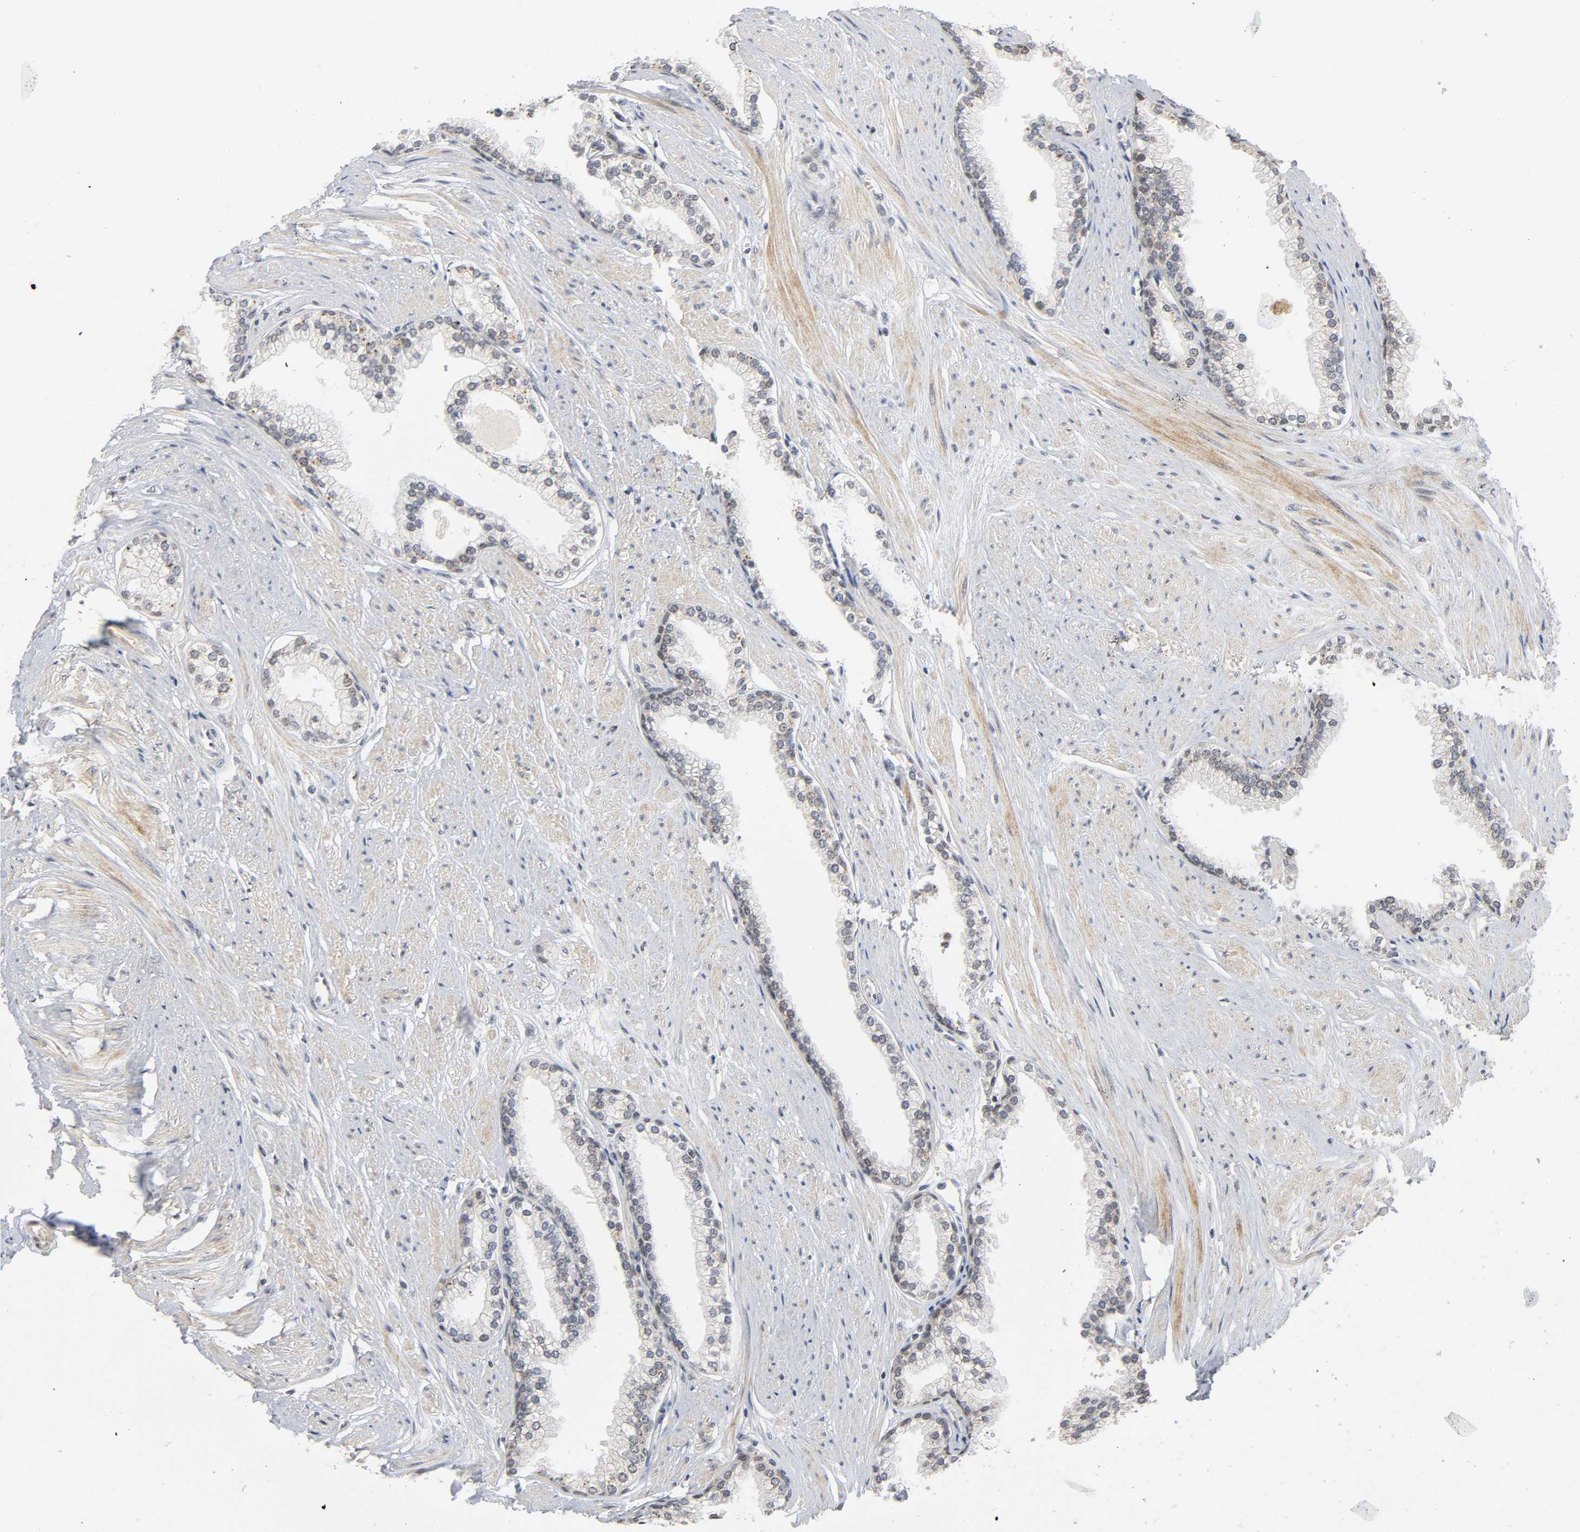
{"staining": {"intensity": "moderate", "quantity": "25%-75%", "location": "nuclear"}, "tissue": "prostate", "cell_type": "Glandular cells", "image_type": "normal", "snomed": [{"axis": "morphology", "description": "Normal tissue, NOS"}, {"axis": "topography", "description": "Prostate"}], "caption": "Immunohistochemistry (IHC) staining of normal prostate, which demonstrates medium levels of moderate nuclear expression in approximately 25%-75% of glandular cells indicating moderate nuclear protein positivity. The staining was performed using DAB (3,3'-diaminobenzidine) (brown) for protein detection and nuclei were counterstained in hematoxylin (blue).", "gene": "KAT2B", "patient": {"sex": "male", "age": 64}}